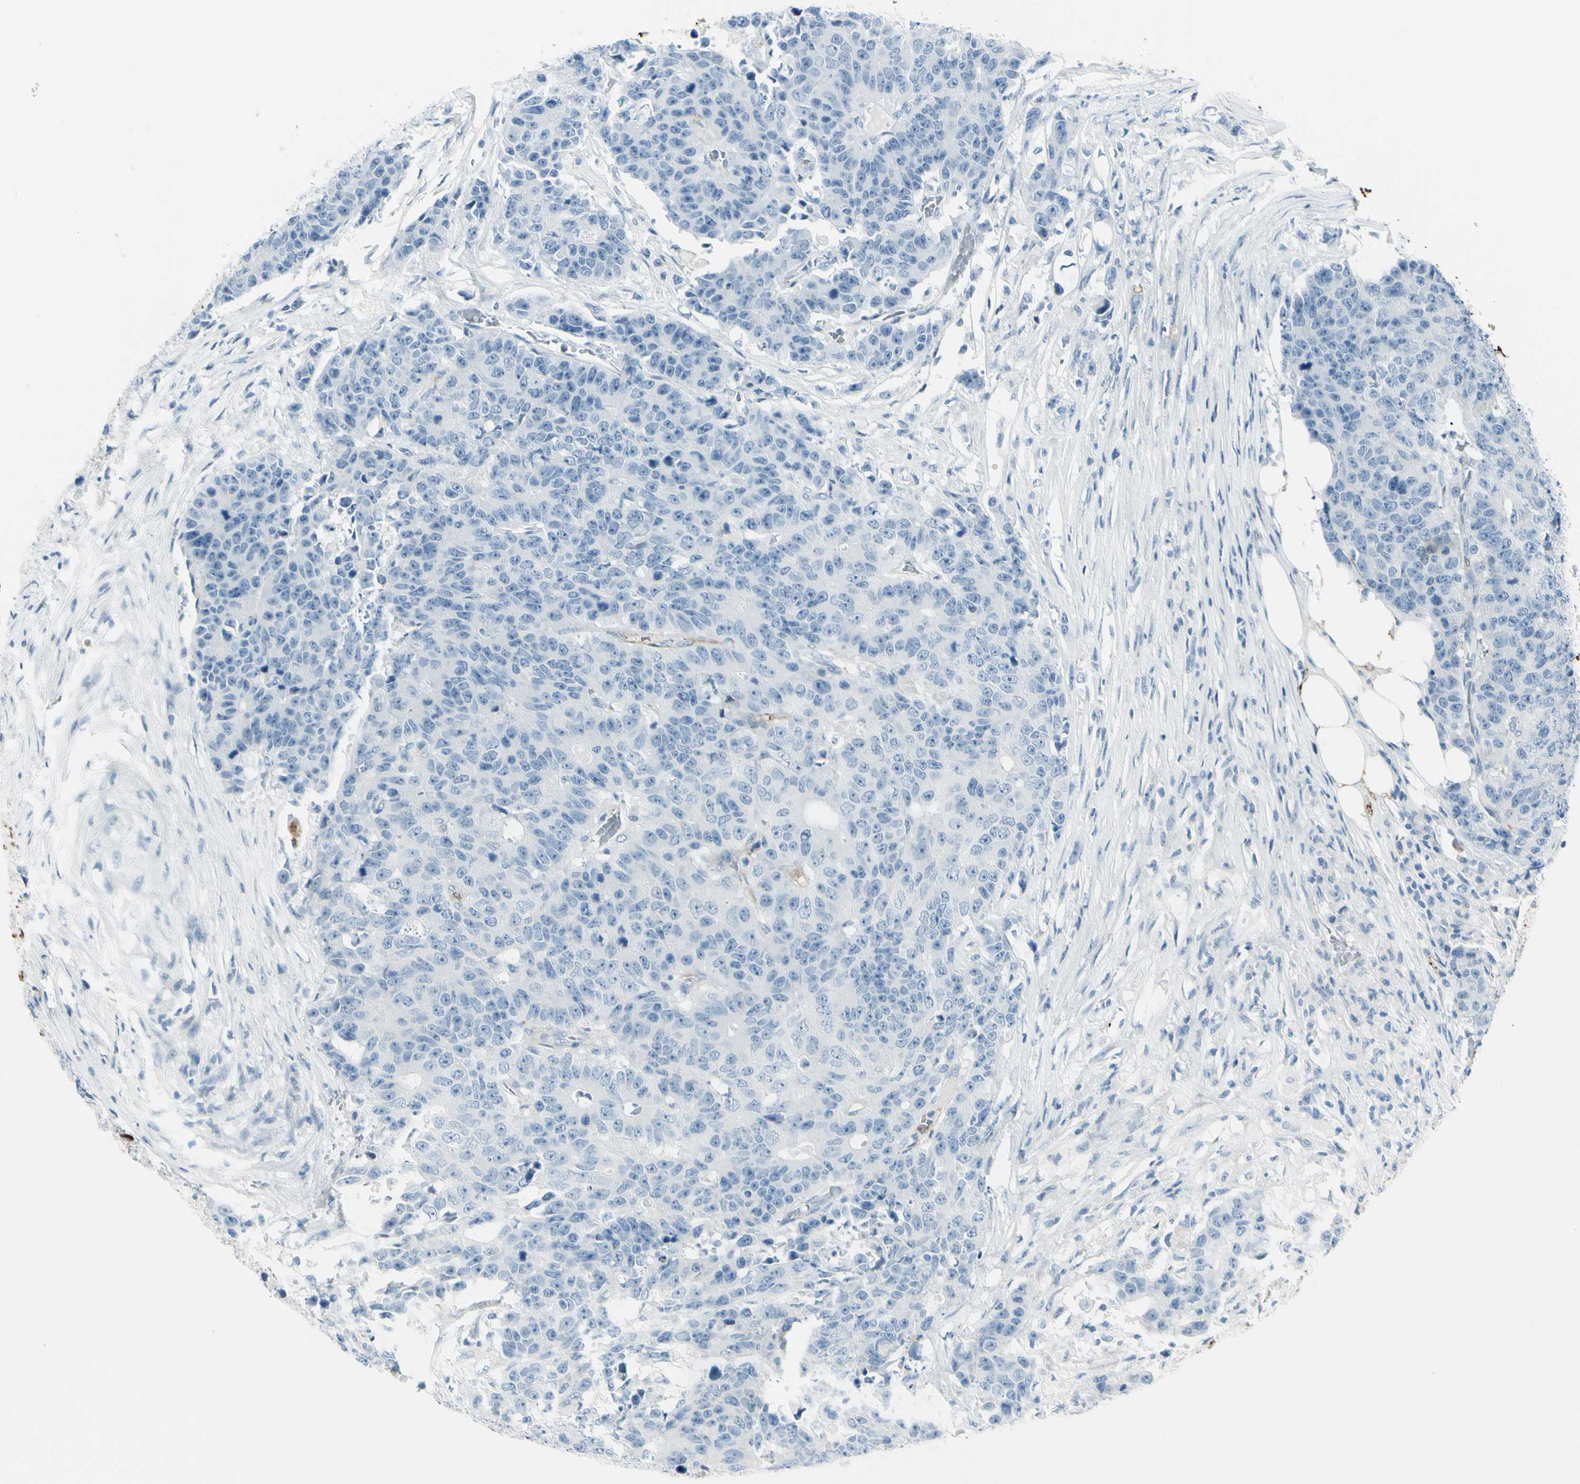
{"staining": {"intensity": "negative", "quantity": "none", "location": "none"}, "tissue": "colorectal cancer", "cell_type": "Tumor cells", "image_type": "cancer", "snomed": [{"axis": "morphology", "description": "Adenocarcinoma, NOS"}, {"axis": "topography", "description": "Colon"}], "caption": "Adenocarcinoma (colorectal) stained for a protein using immunohistochemistry shows no positivity tumor cells.", "gene": "GPR34", "patient": {"sex": "female", "age": 86}}